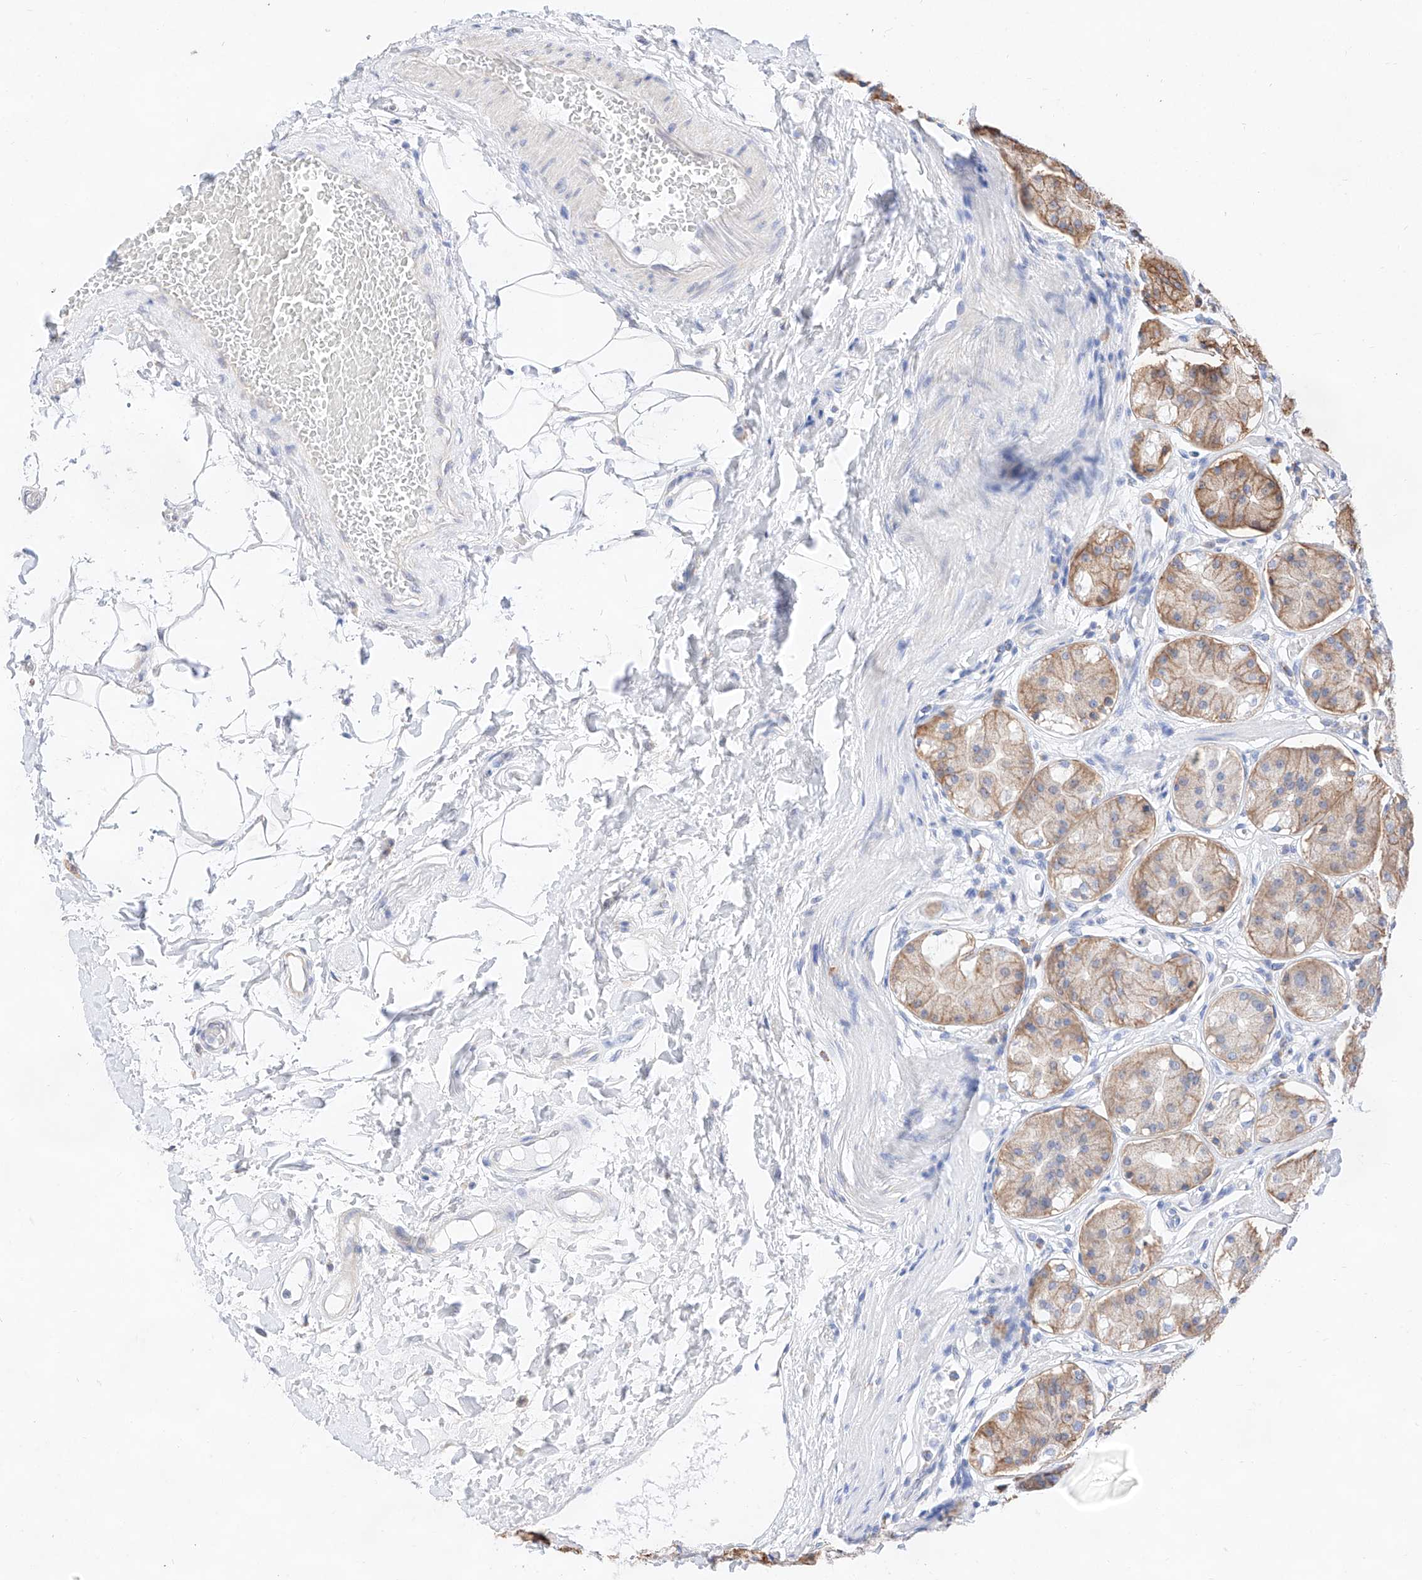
{"staining": {"intensity": "moderate", "quantity": "<25%", "location": "cytoplasmic/membranous"}, "tissue": "stomach", "cell_type": "Glandular cells", "image_type": "normal", "snomed": [{"axis": "morphology", "description": "Normal tissue, NOS"}, {"axis": "topography", "description": "Stomach"}, {"axis": "topography", "description": "Stomach, lower"}], "caption": "Brown immunohistochemical staining in unremarkable human stomach displays moderate cytoplasmic/membranous staining in about <25% of glandular cells.", "gene": "ATP9B", "patient": {"sex": "female", "age": 56}}